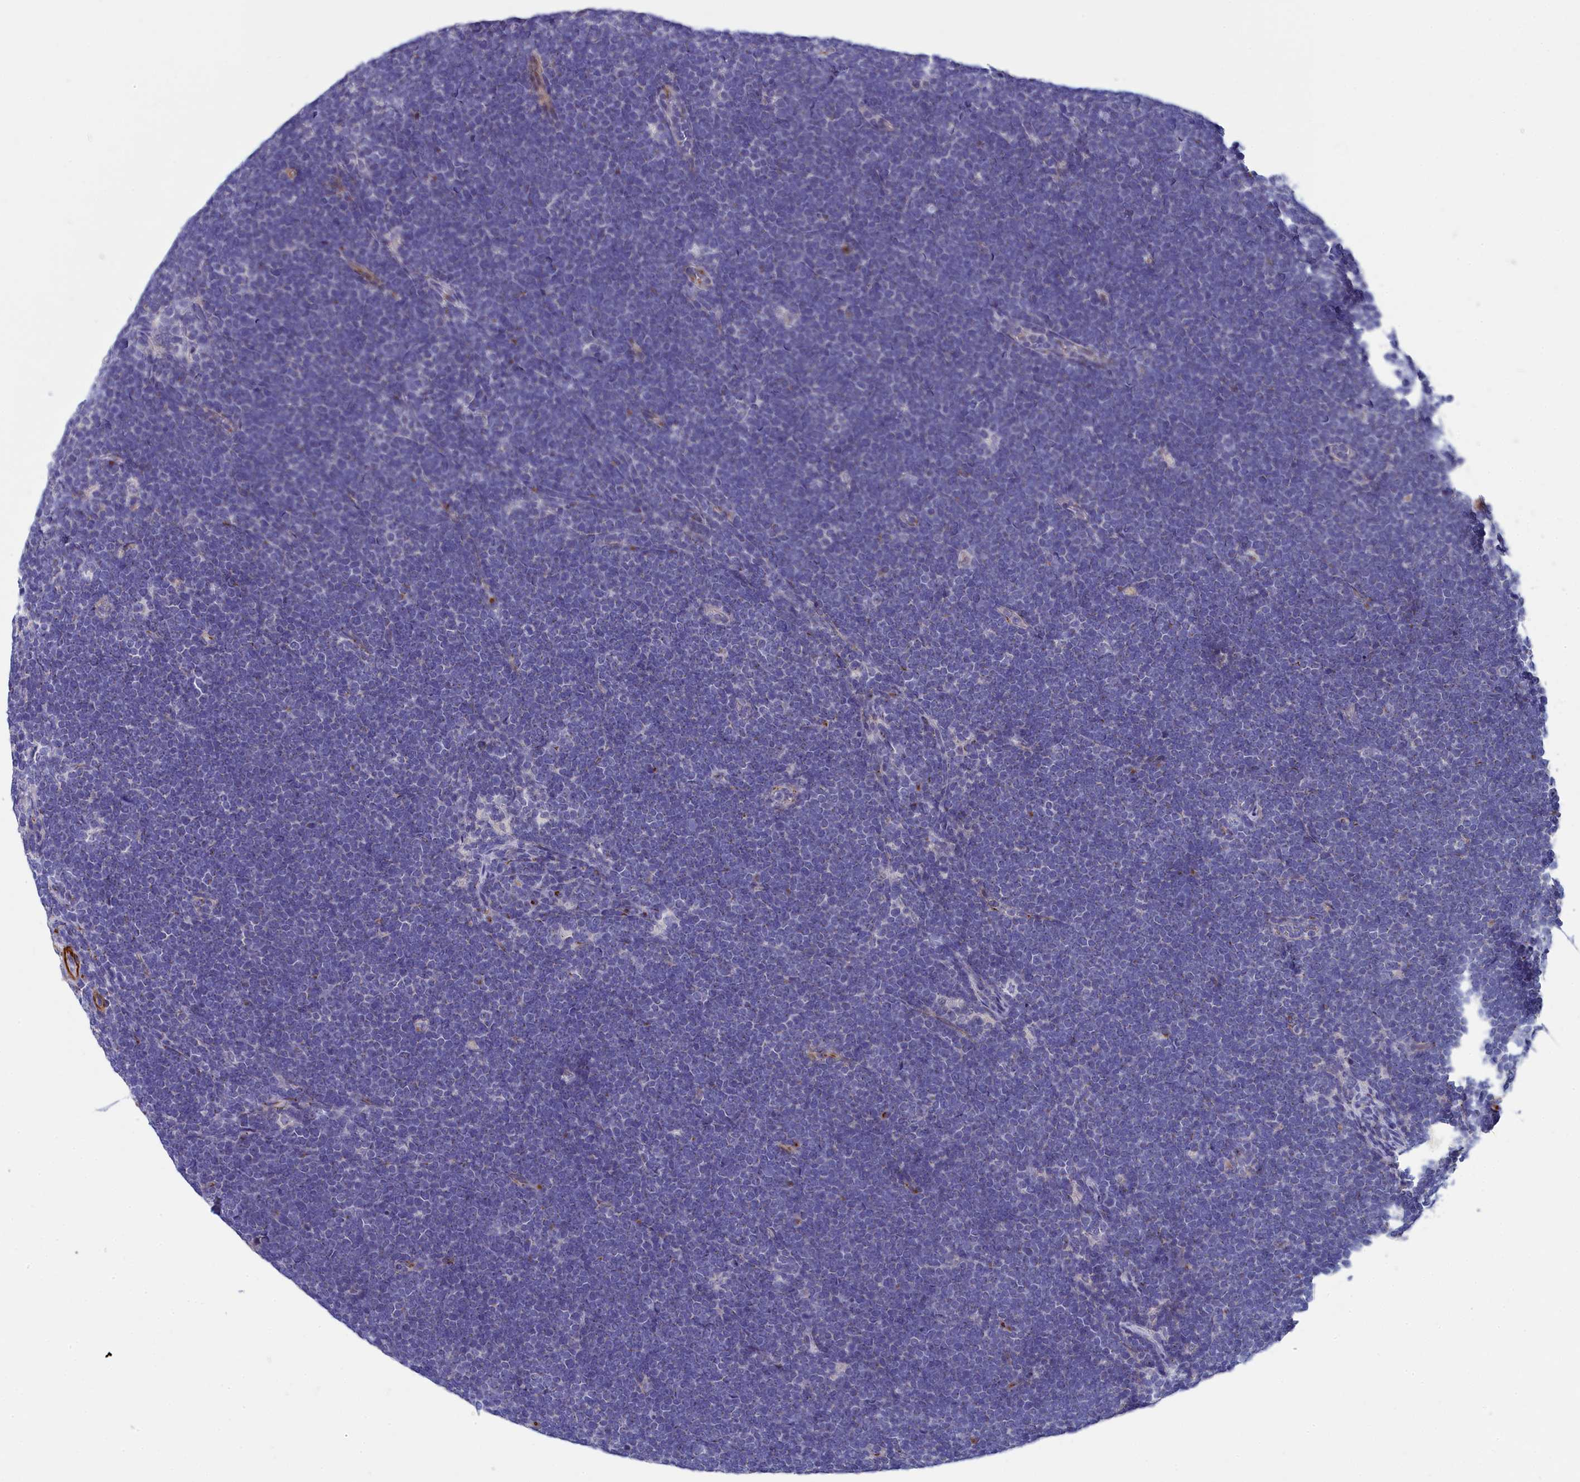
{"staining": {"intensity": "negative", "quantity": "none", "location": "none"}, "tissue": "lymphoma", "cell_type": "Tumor cells", "image_type": "cancer", "snomed": [{"axis": "morphology", "description": "Malignant lymphoma, non-Hodgkin's type, High grade"}, {"axis": "topography", "description": "Lymph node"}], "caption": "The immunohistochemistry (IHC) histopathology image has no significant expression in tumor cells of lymphoma tissue. The staining was performed using DAB to visualize the protein expression in brown, while the nuclei were stained in blue with hematoxylin (Magnification: 20x).", "gene": "TUBGCP4", "patient": {"sex": "male", "age": 13}}